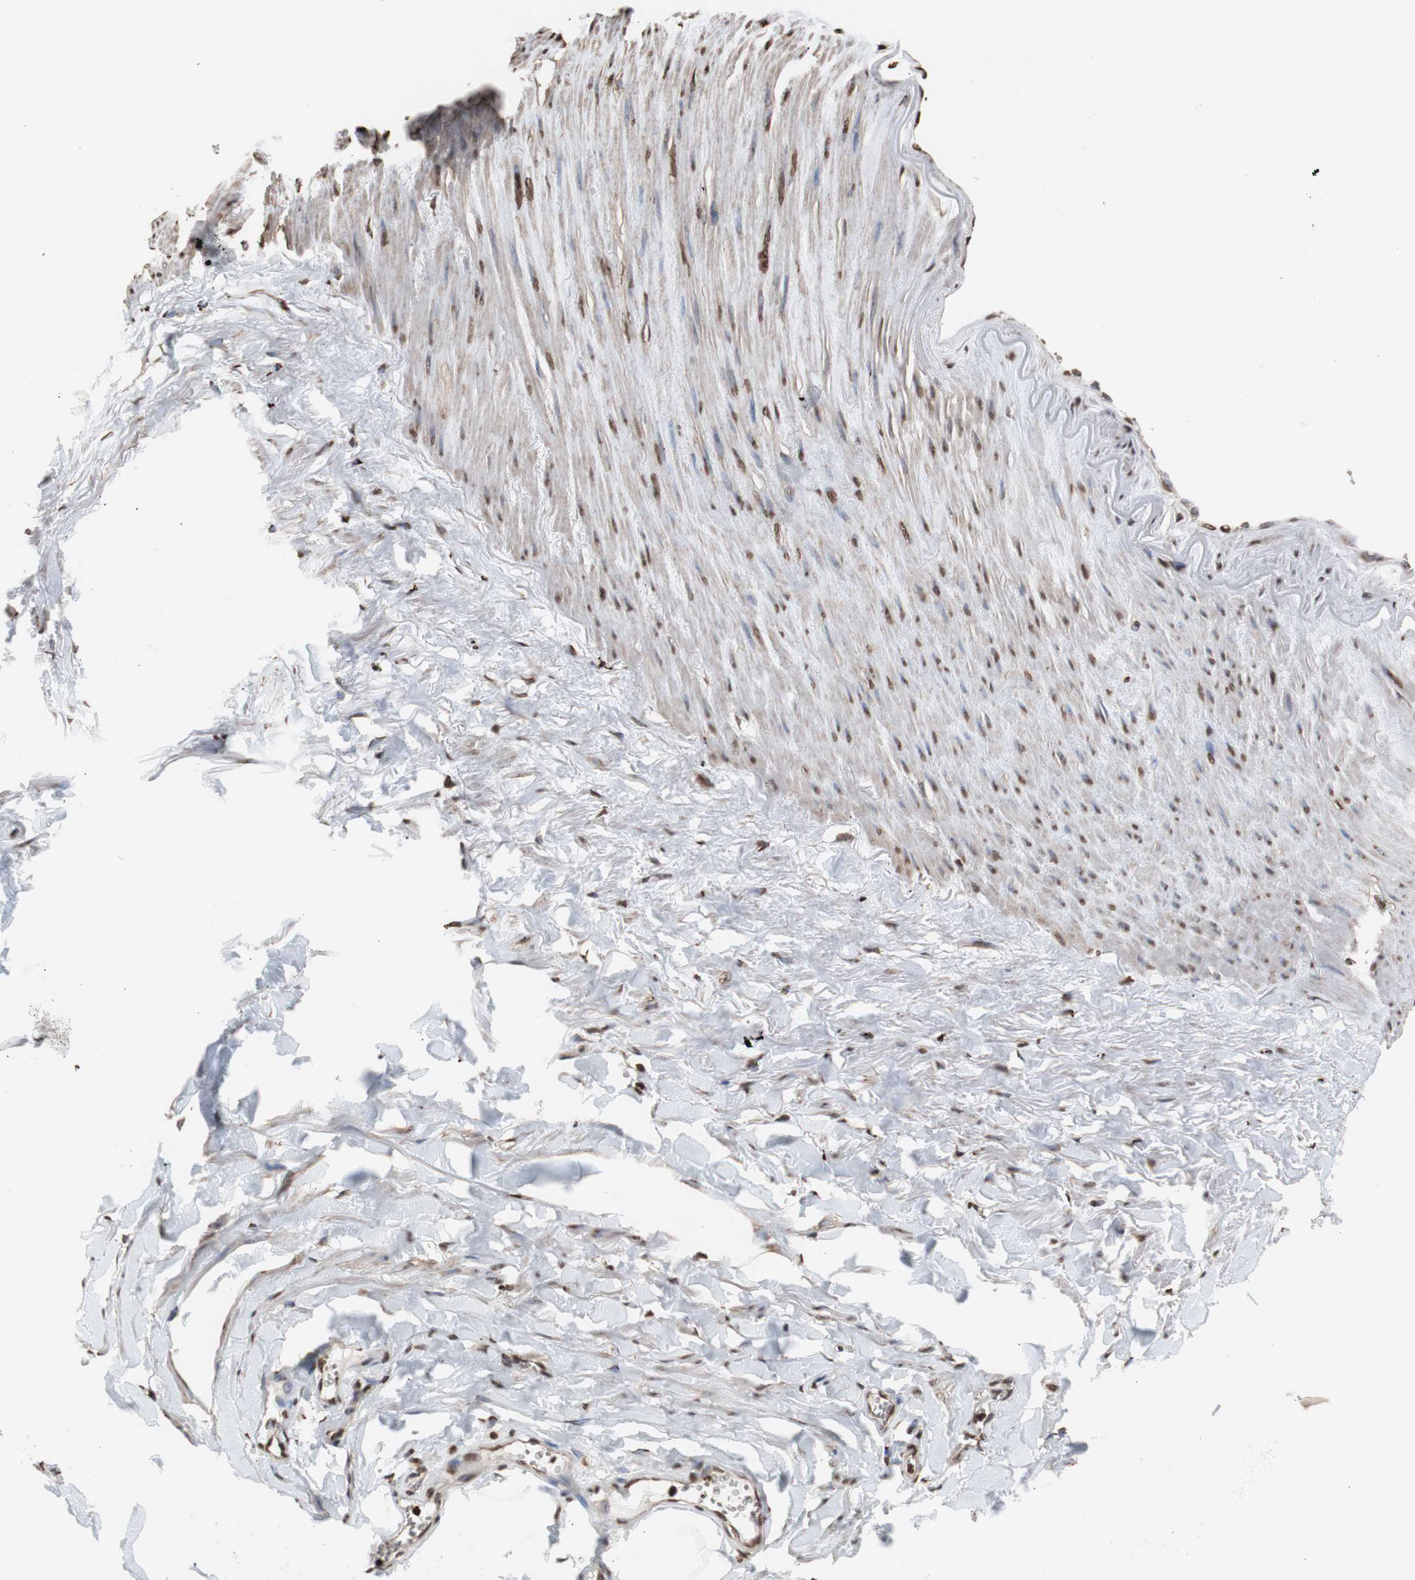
{"staining": {"intensity": "moderate", "quantity": ">75%", "location": "nuclear"}, "tissue": "adipose tissue", "cell_type": "Adipocytes", "image_type": "normal", "snomed": [{"axis": "morphology", "description": "Normal tissue, NOS"}, {"axis": "topography", "description": "Adipose tissue"}, {"axis": "topography", "description": "Peripheral nerve tissue"}], "caption": "Immunohistochemistry (IHC) (DAB (3,3'-diaminobenzidine)) staining of unremarkable human adipose tissue displays moderate nuclear protein positivity in approximately >75% of adipocytes.", "gene": "SNAI2", "patient": {"sex": "male", "age": 52}}